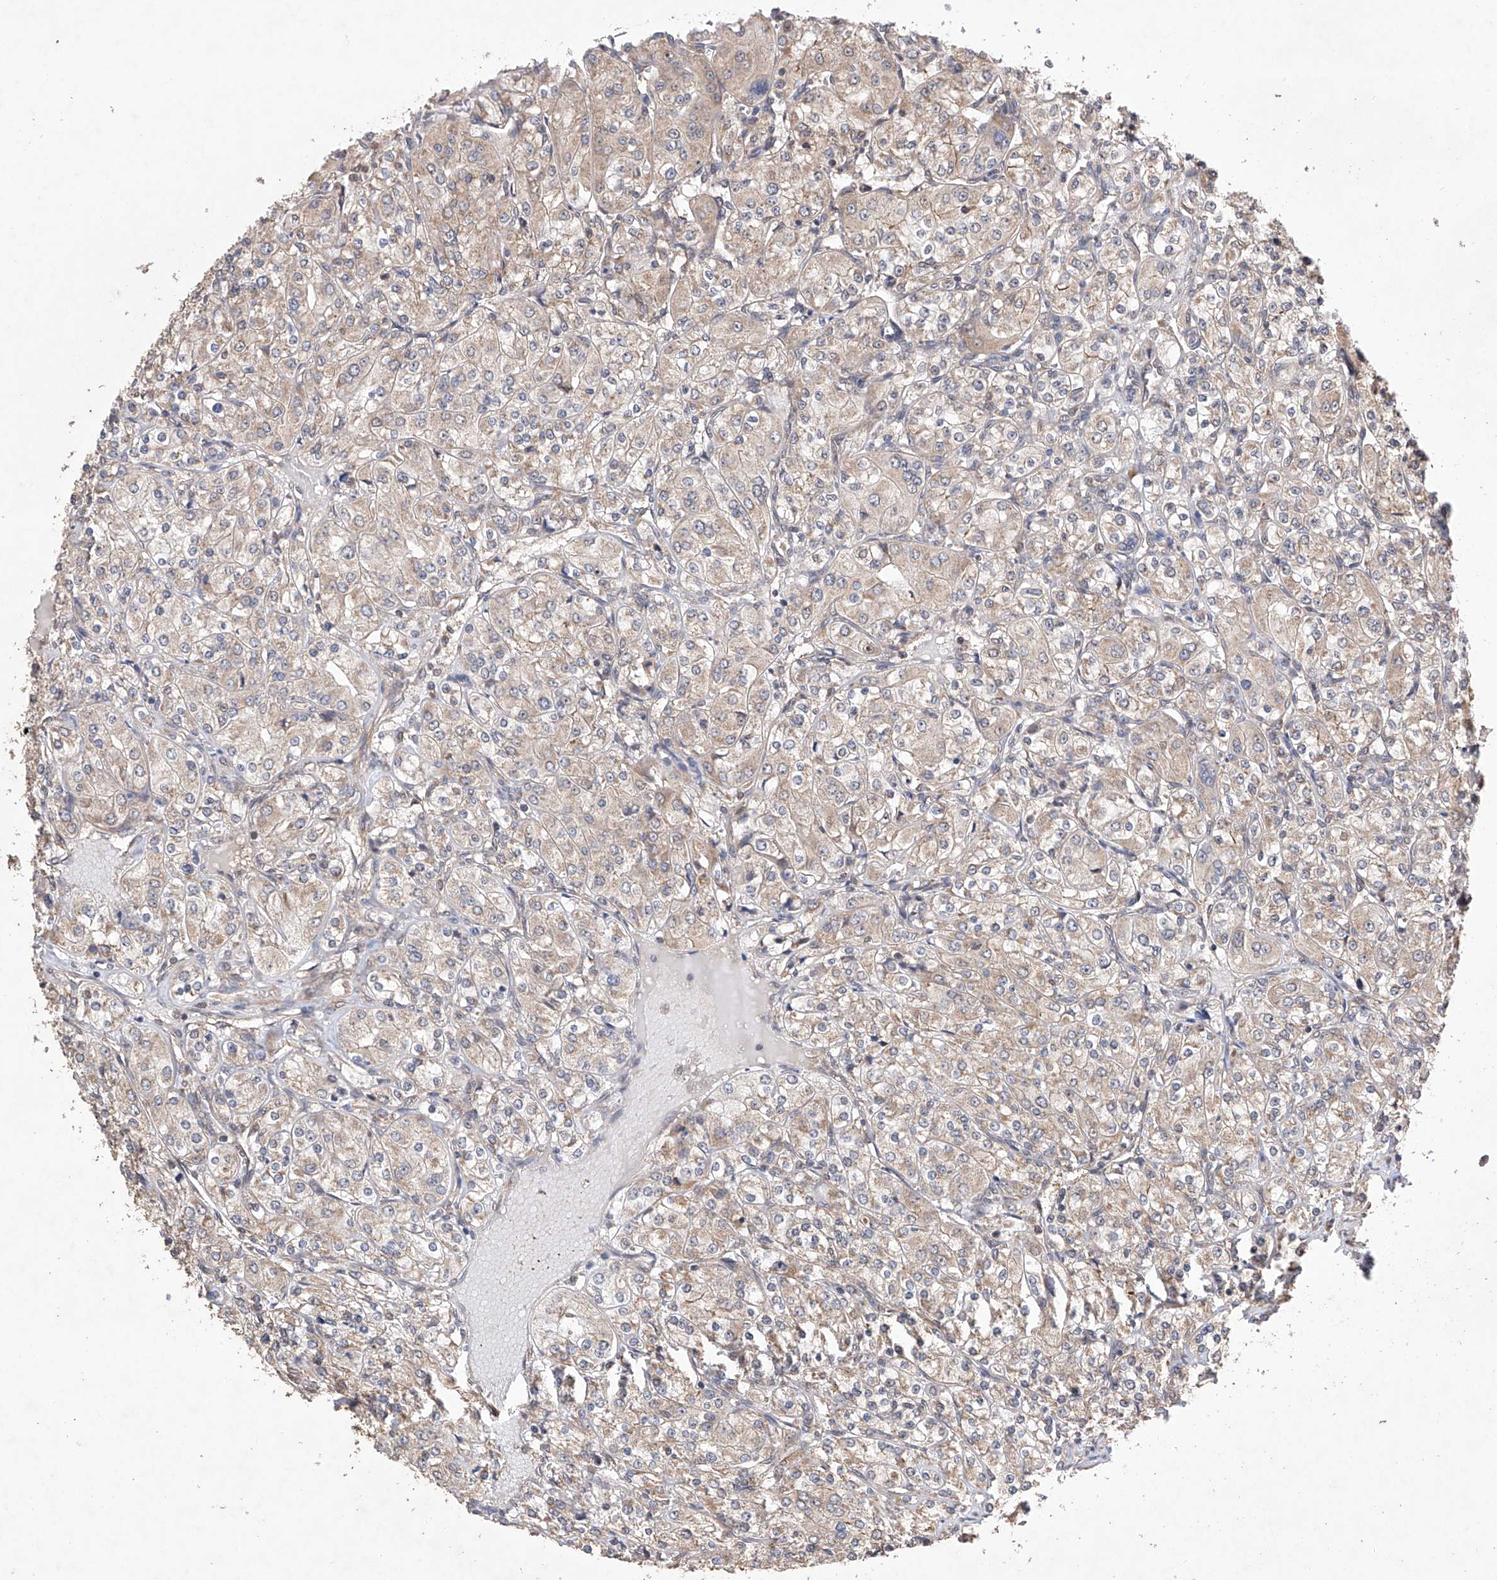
{"staining": {"intensity": "weak", "quantity": "25%-75%", "location": "cytoplasmic/membranous"}, "tissue": "renal cancer", "cell_type": "Tumor cells", "image_type": "cancer", "snomed": [{"axis": "morphology", "description": "Adenocarcinoma, NOS"}, {"axis": "topography", "description": "Kidney"}], "caption": "IHC of renal adenocarcinoma reveals low levels of weak cytoplasmic/membranous staining in about 25%-75% of tumor cells.", "gene": "LURAP1", "patient": {"sex": "male", "age": 77}}